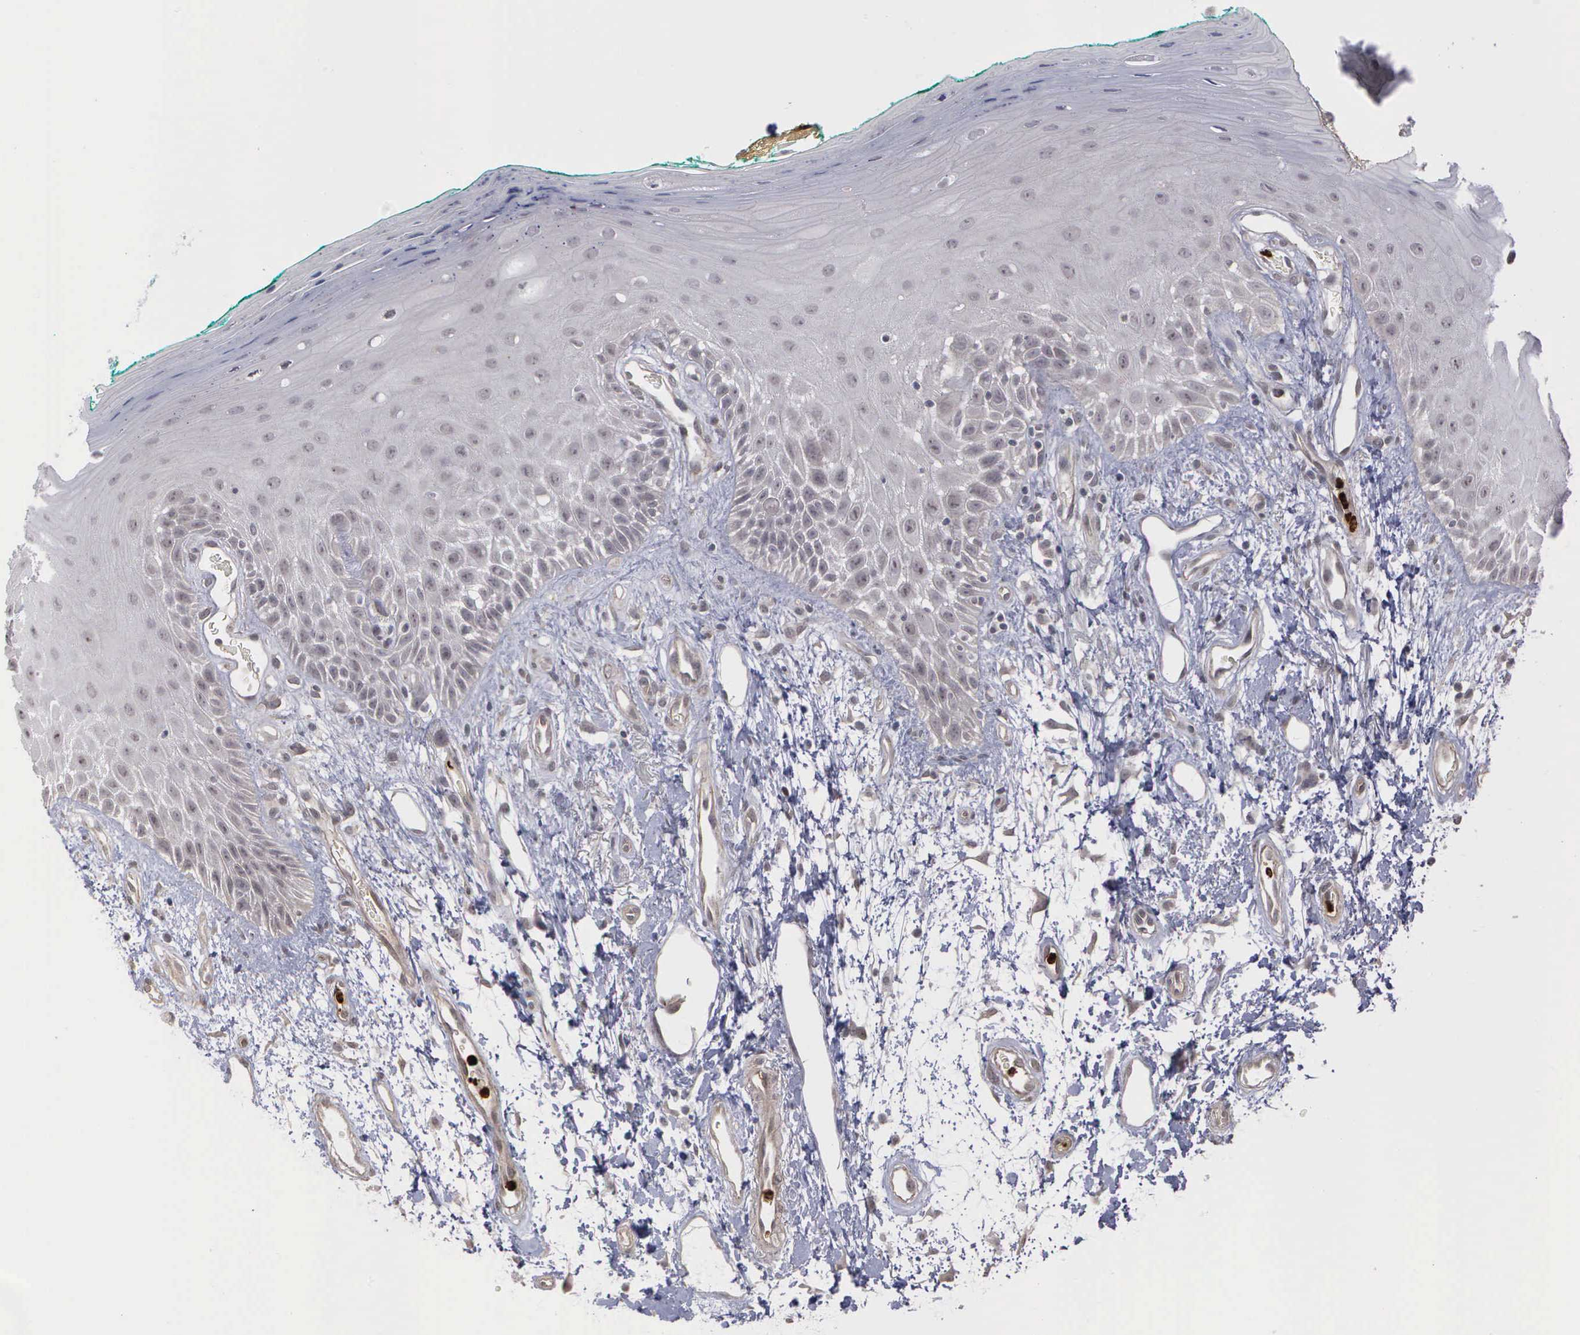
{"staining": {"intensity": "negative", "quantity": "none", "location": "none"}, "tissue": "oral mucosa", "cell_type": "Squamous epithelial cells", "image_type": "normal", "snomed": [{"axis": "morphology", "description": "Normal tissue, NOS"}, {"axis": "morphology", "description": "Squamous cell carcinoma, NOS"}, {"axis": "topography", "description": "Skeletal muscle"}, {"axis": "topography", "description": "Oral tissue"}, {"axis": "topography", "description": "Head-Neck"}], "caption": "DAB (3,3'-diaminobenzidine) immunohistochemical staining of unremarkable human oral mucosa displays no significant positivity in squamous epithelial cells.", "gene": "MMP9", "patient": {"sex": "female", "age": 84}}